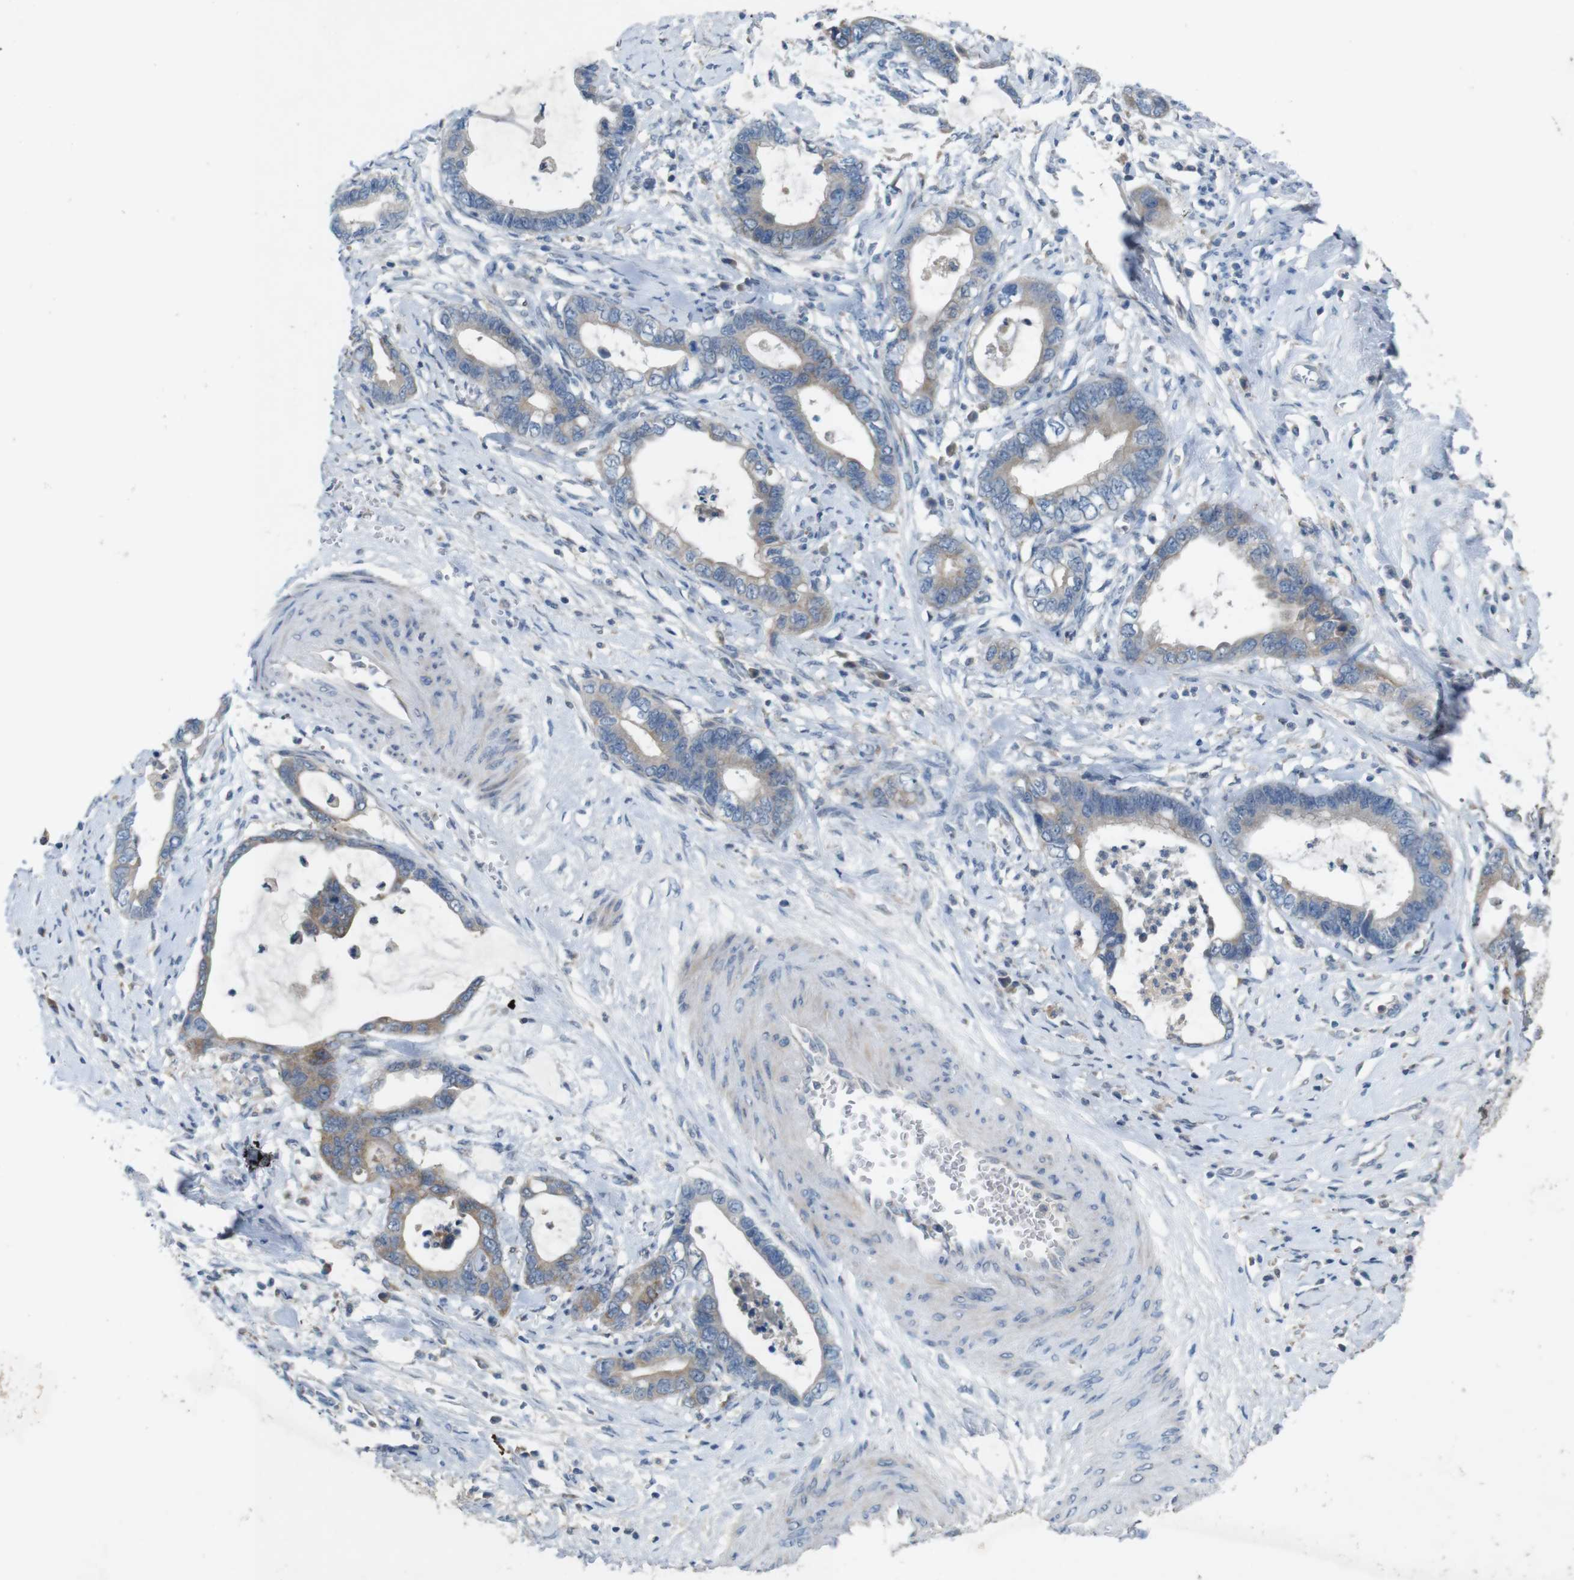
{"staining": {"intensity": "weak", "quantity": "25%-75%", "location": "cytoplasmic/membranous"}, "tissue": "cervical cancer", "cell_type": "Tumor cells", "image_type": "cancer", "snomed": [{"axis": "morphology", "description": "Adenocarcinoma, NOS"}, {"axis": "topography", "description": "Cervix"}], "caption": "An image of cervical cancer (adenocarcinoma) stained for a protein displays weak cytoplasmic/membranous brown staining in tumor cells.", "gene": "MOGAT3", "patient": {"sex": "female", "age": 44}}